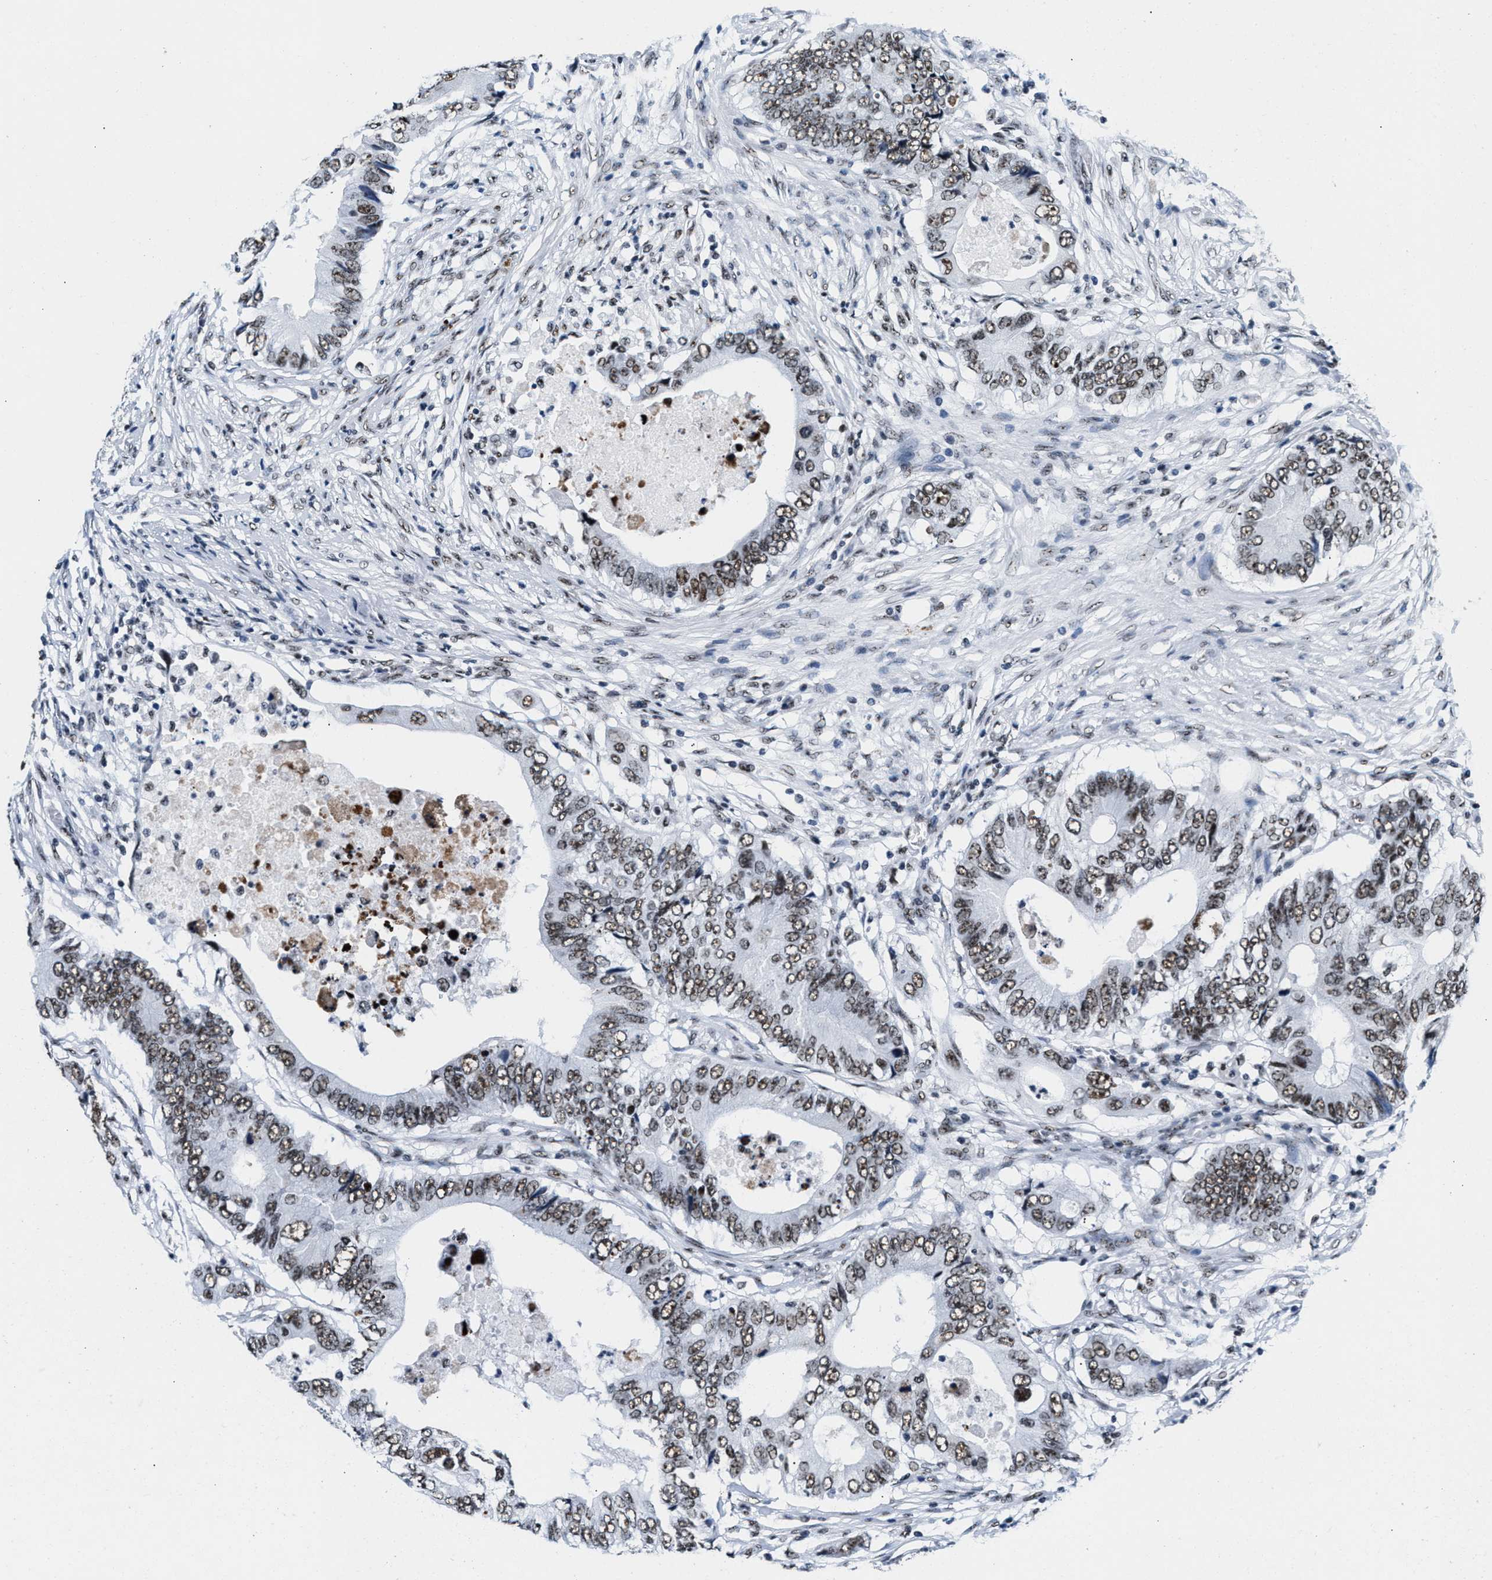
{"staining": {"intensity": "moderate", "quantity": ">75%", "location": "nuclear"}, "tissue": "colorectal cancer", "cell_type": "Tumor cells", "image_type": "cancer", "snomed": [{"axis": "morphology", "description": "Adenocarcinoma, NOS"}, {"axis": "topography", "description": "Colon"}], "caption": "This image reveals immunohistochemistry (IHC) staining of human adenocarcinoma (colorectal), with medium moderate nuclear positivity in about >75% of tumor cells.", "gene": "RAD50", "patient": {"sex": "male", "age": 71}}